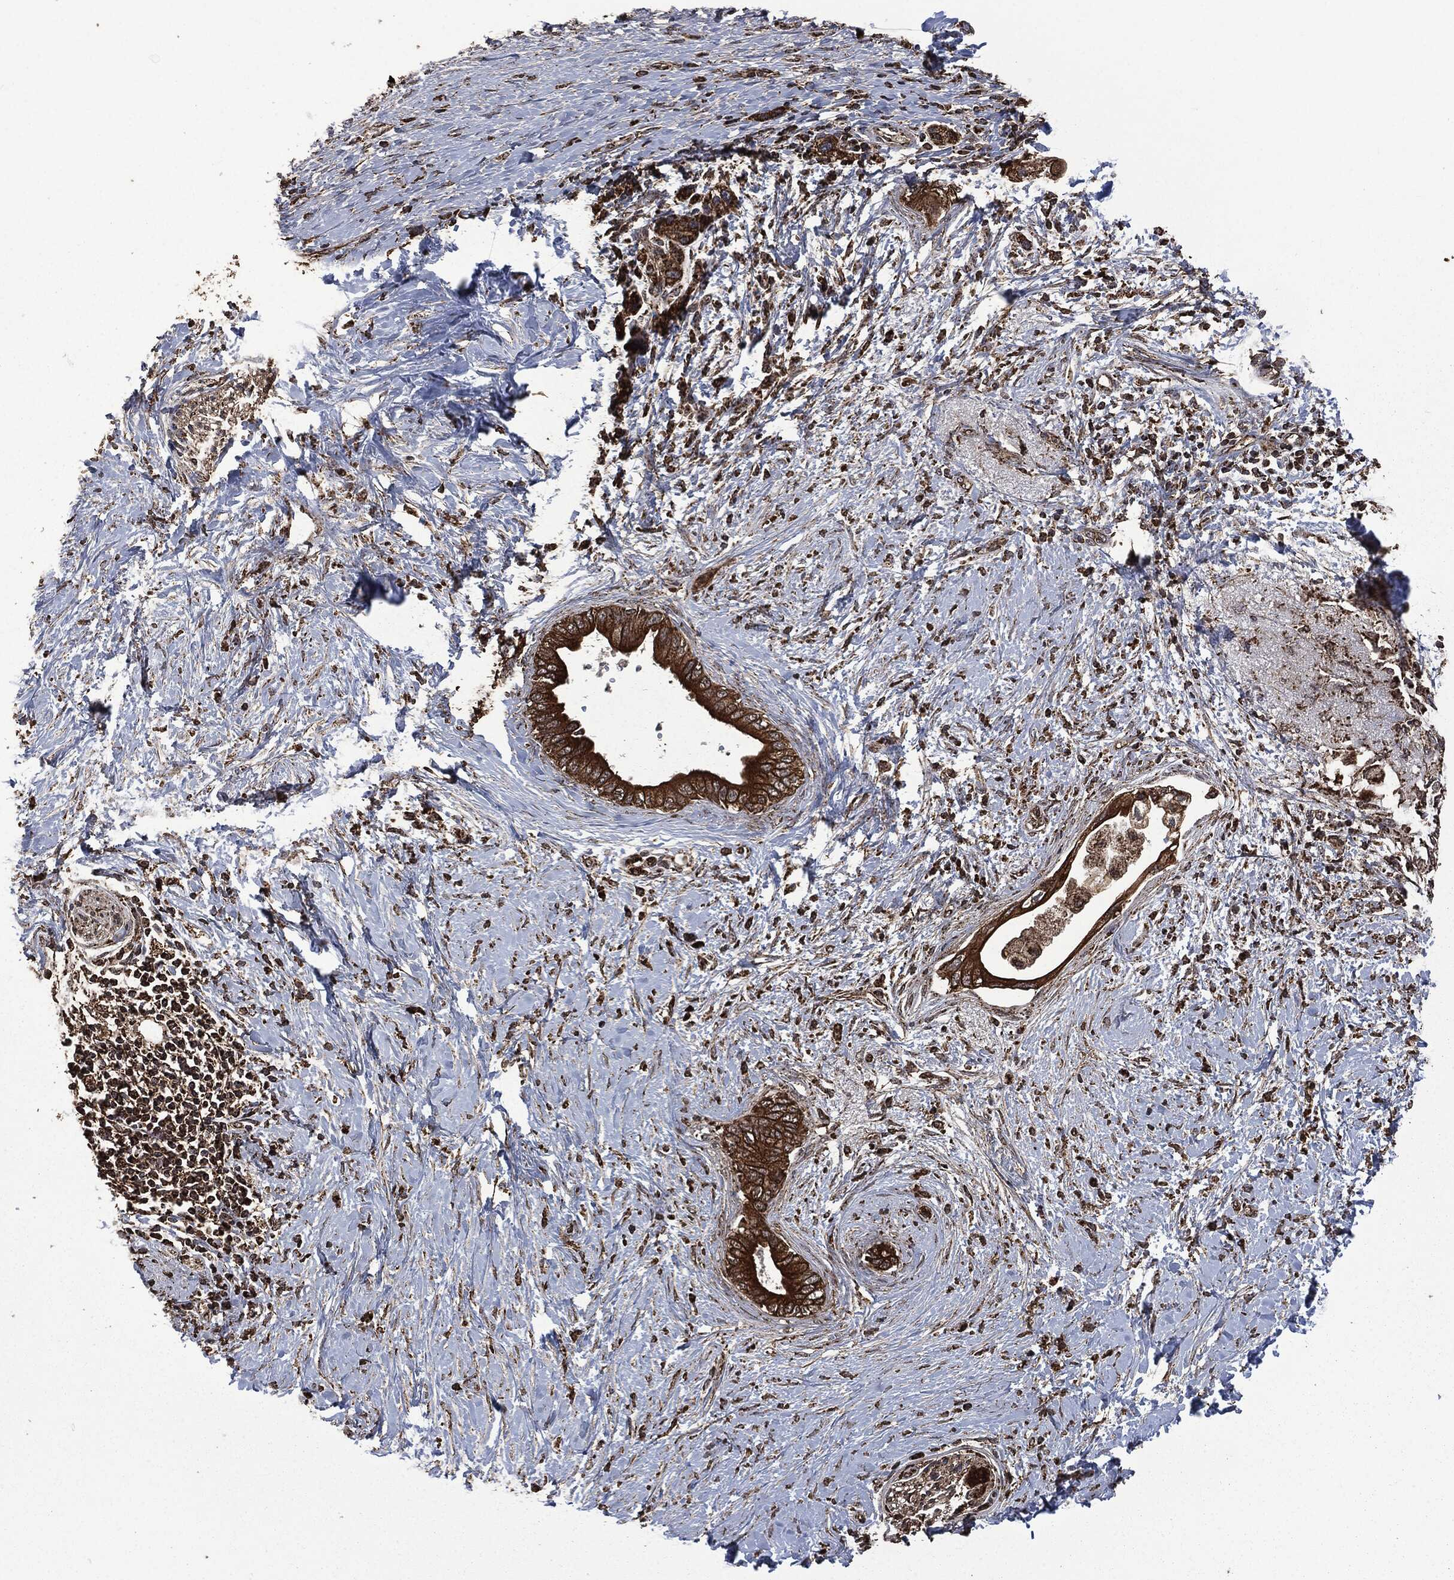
{"staining": {"intensity": "strong", "quantity": ">75%", "location": "cytoplasmic/membranous"}, "tissue": "pancreatic cancer", "cell_type": "Tumor cells", "image_type": "cancer", "snomed": [{"axis": "morphology", "description": "Normal tissue, NOS"}, {"axis": "morphology", "description": "Adenocarcinoma, NOS"}, {"axis": "topography", "description": "Pancreas"}, {"axis": "topography", "description": "Duodenum"}], "caption": "High-power microscopy captured an IHC image of pancreatic cancer (adenocarcinoma), revealing strong cytoplasmic/membranous expression in approximately >75% of tumor cells. (IHC, brightfield microscopy, high magnification).", "gene": "LIG3", "patient": {"sex": "female", "age": 60}}